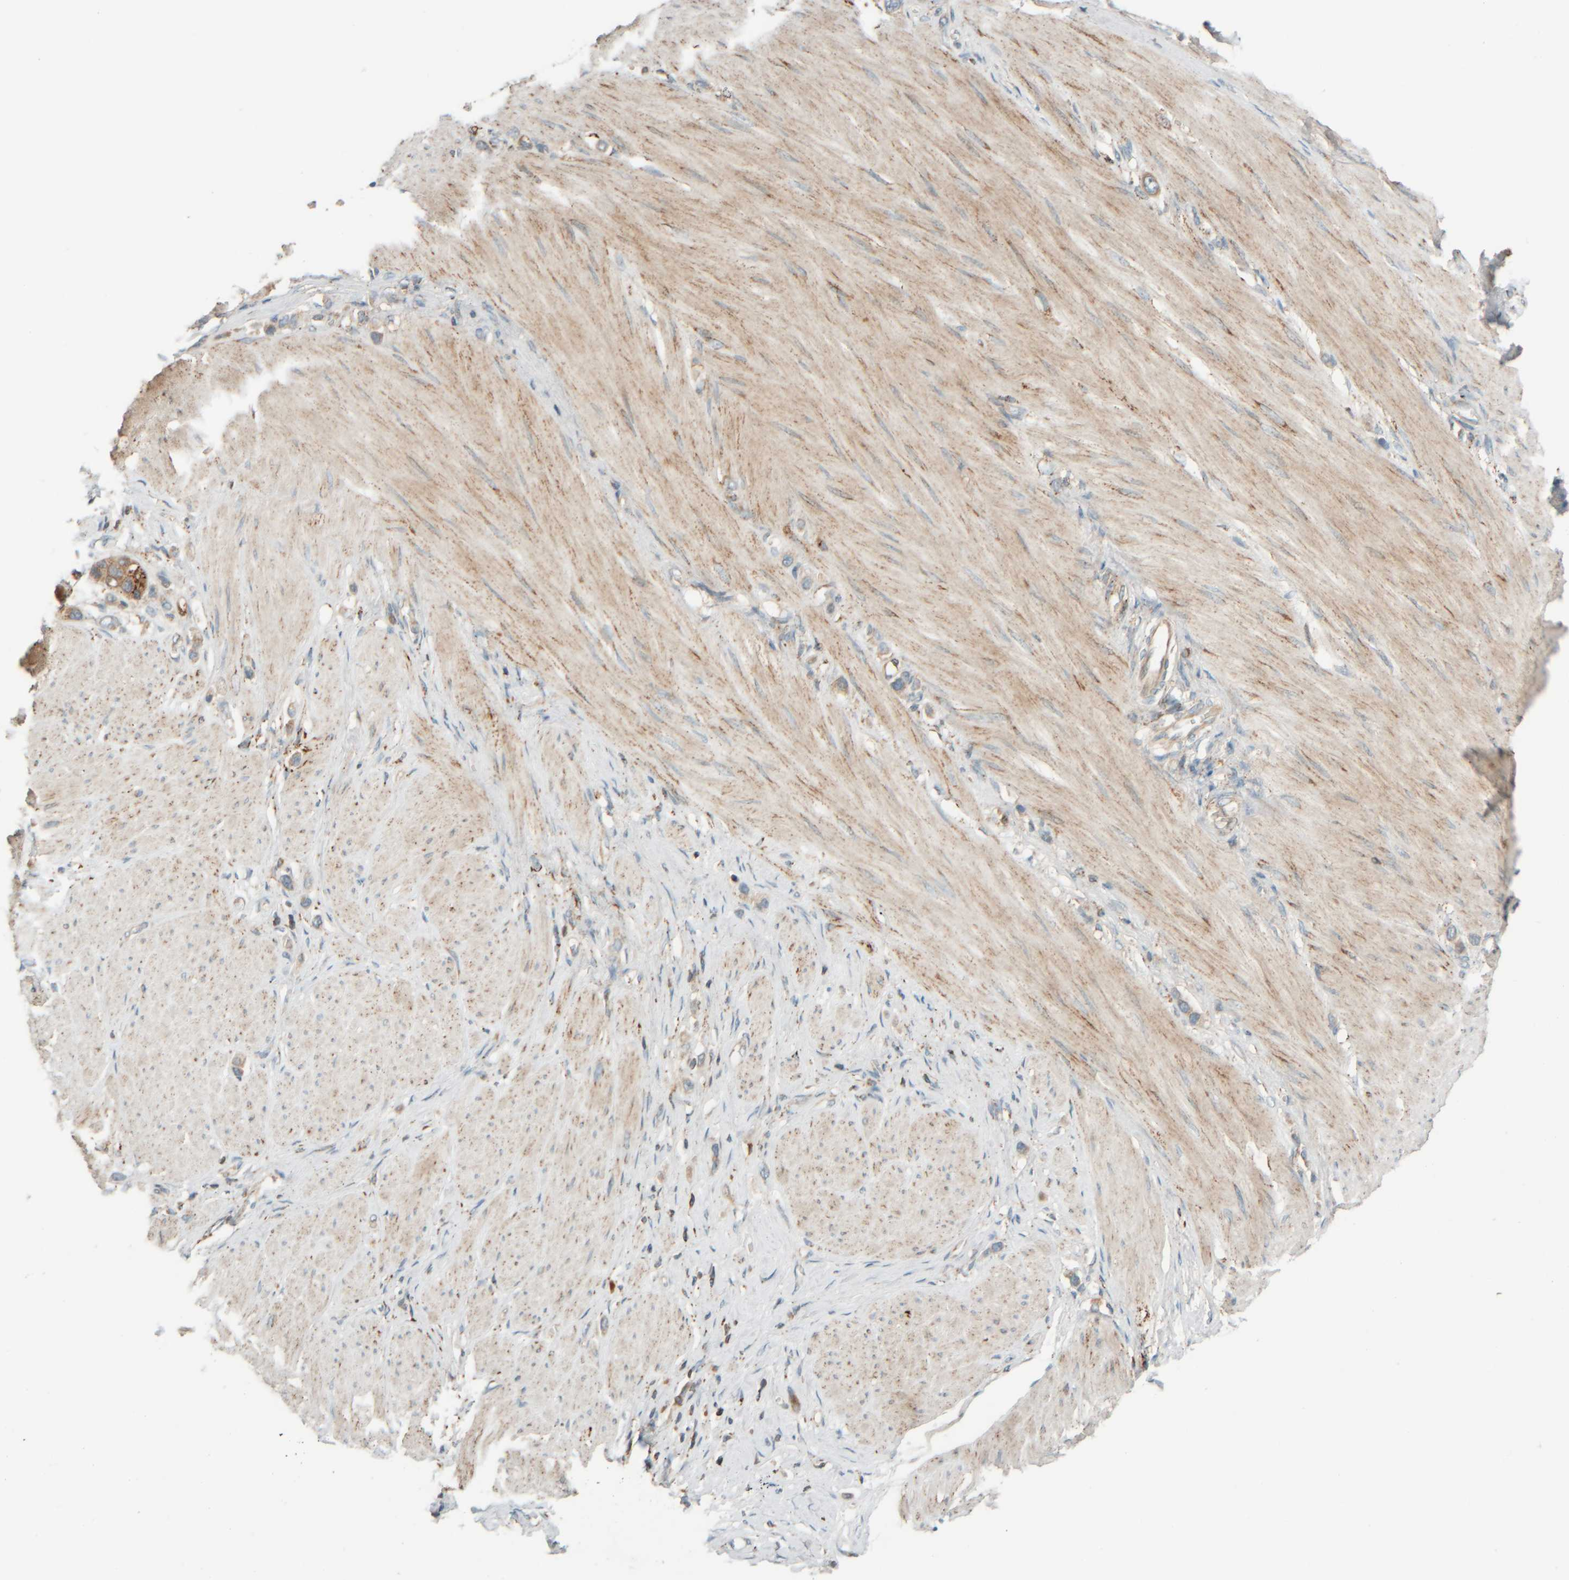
{"staining": {"intensity": "weak", "quantity": "25%-75%", "location": "cytoplasmic/membranous"}, "tissue": "stomach cancer", "cell_type": "Tumor cells", "image_type": "cancer", "snomed": [{"axis": "morphology", "description": "Adenocarcinoma, NOS"}, {"axis": "topography", "description": "Stomach"}], "caption": "A low amount of weak cytoplasmic/membranous staining is seen in about 25%-75% of tumor cells in stomach cancer (adenocarcinoma) tissue.", "gene": "SPAG5", "patient": {"sex": "female", "age": 65}}